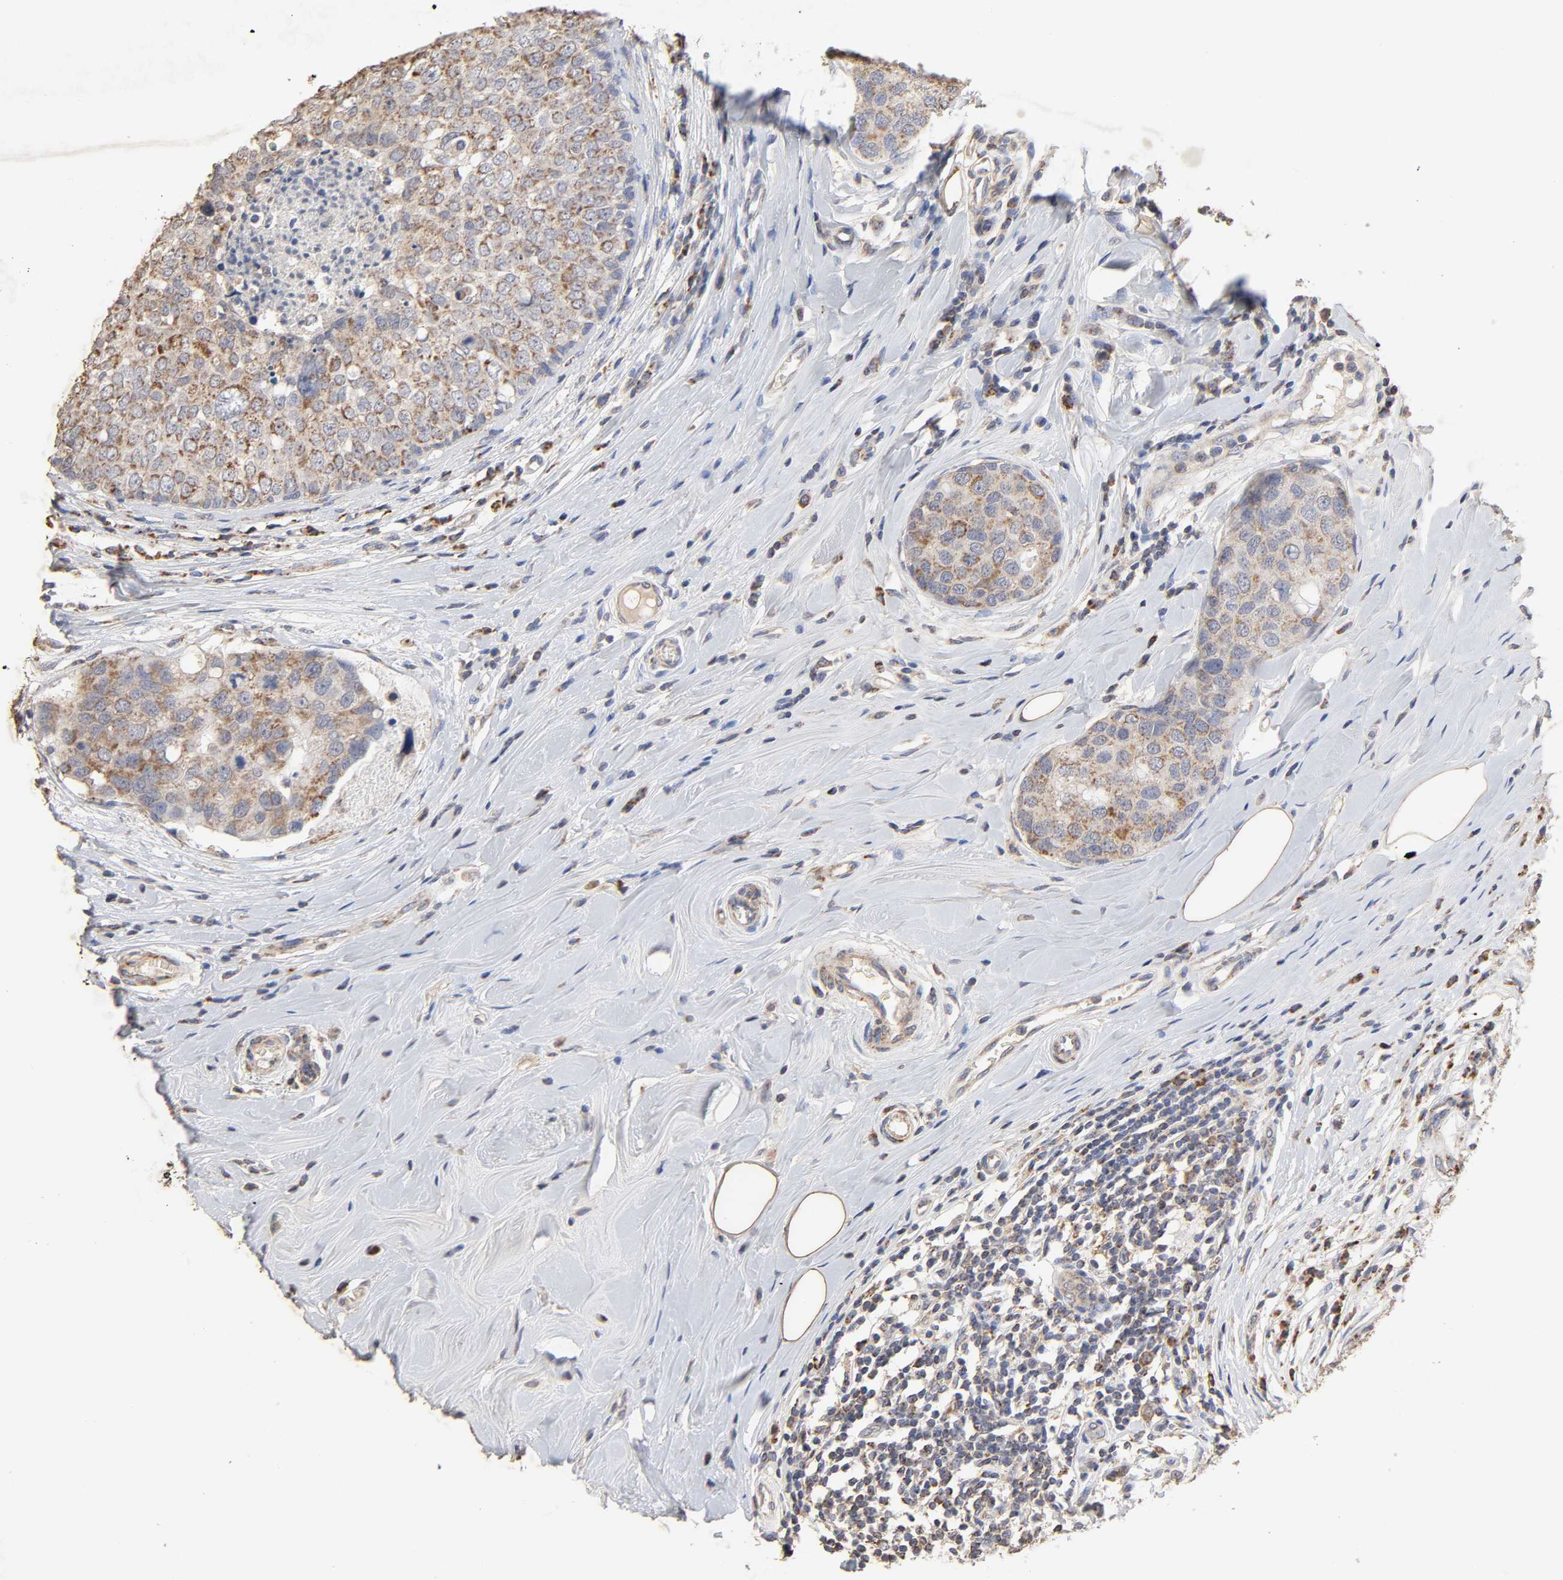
{"staining": {"intensity": "strong", "quantity": "25%-75%", "location": "cytoplasmic/membranous"}, "tissue": "breast cancer", "cell_type": "Tumor cells", "image_type": "cancer", "snomed": [{"axis": "morphology", "description": "Duct carcinoma"}, {"axis": "topography", "description": "Breast"}], "caption": "An image of human invasive ductal carcinoma (breast) stained for a protein shows strong cytoplasmic/membranous brown staining in tumor cells. (IHC, brightfield microscopy, high magnification).", "gene": "CYCS", "patient": {"sex": "female", "age": 27}}